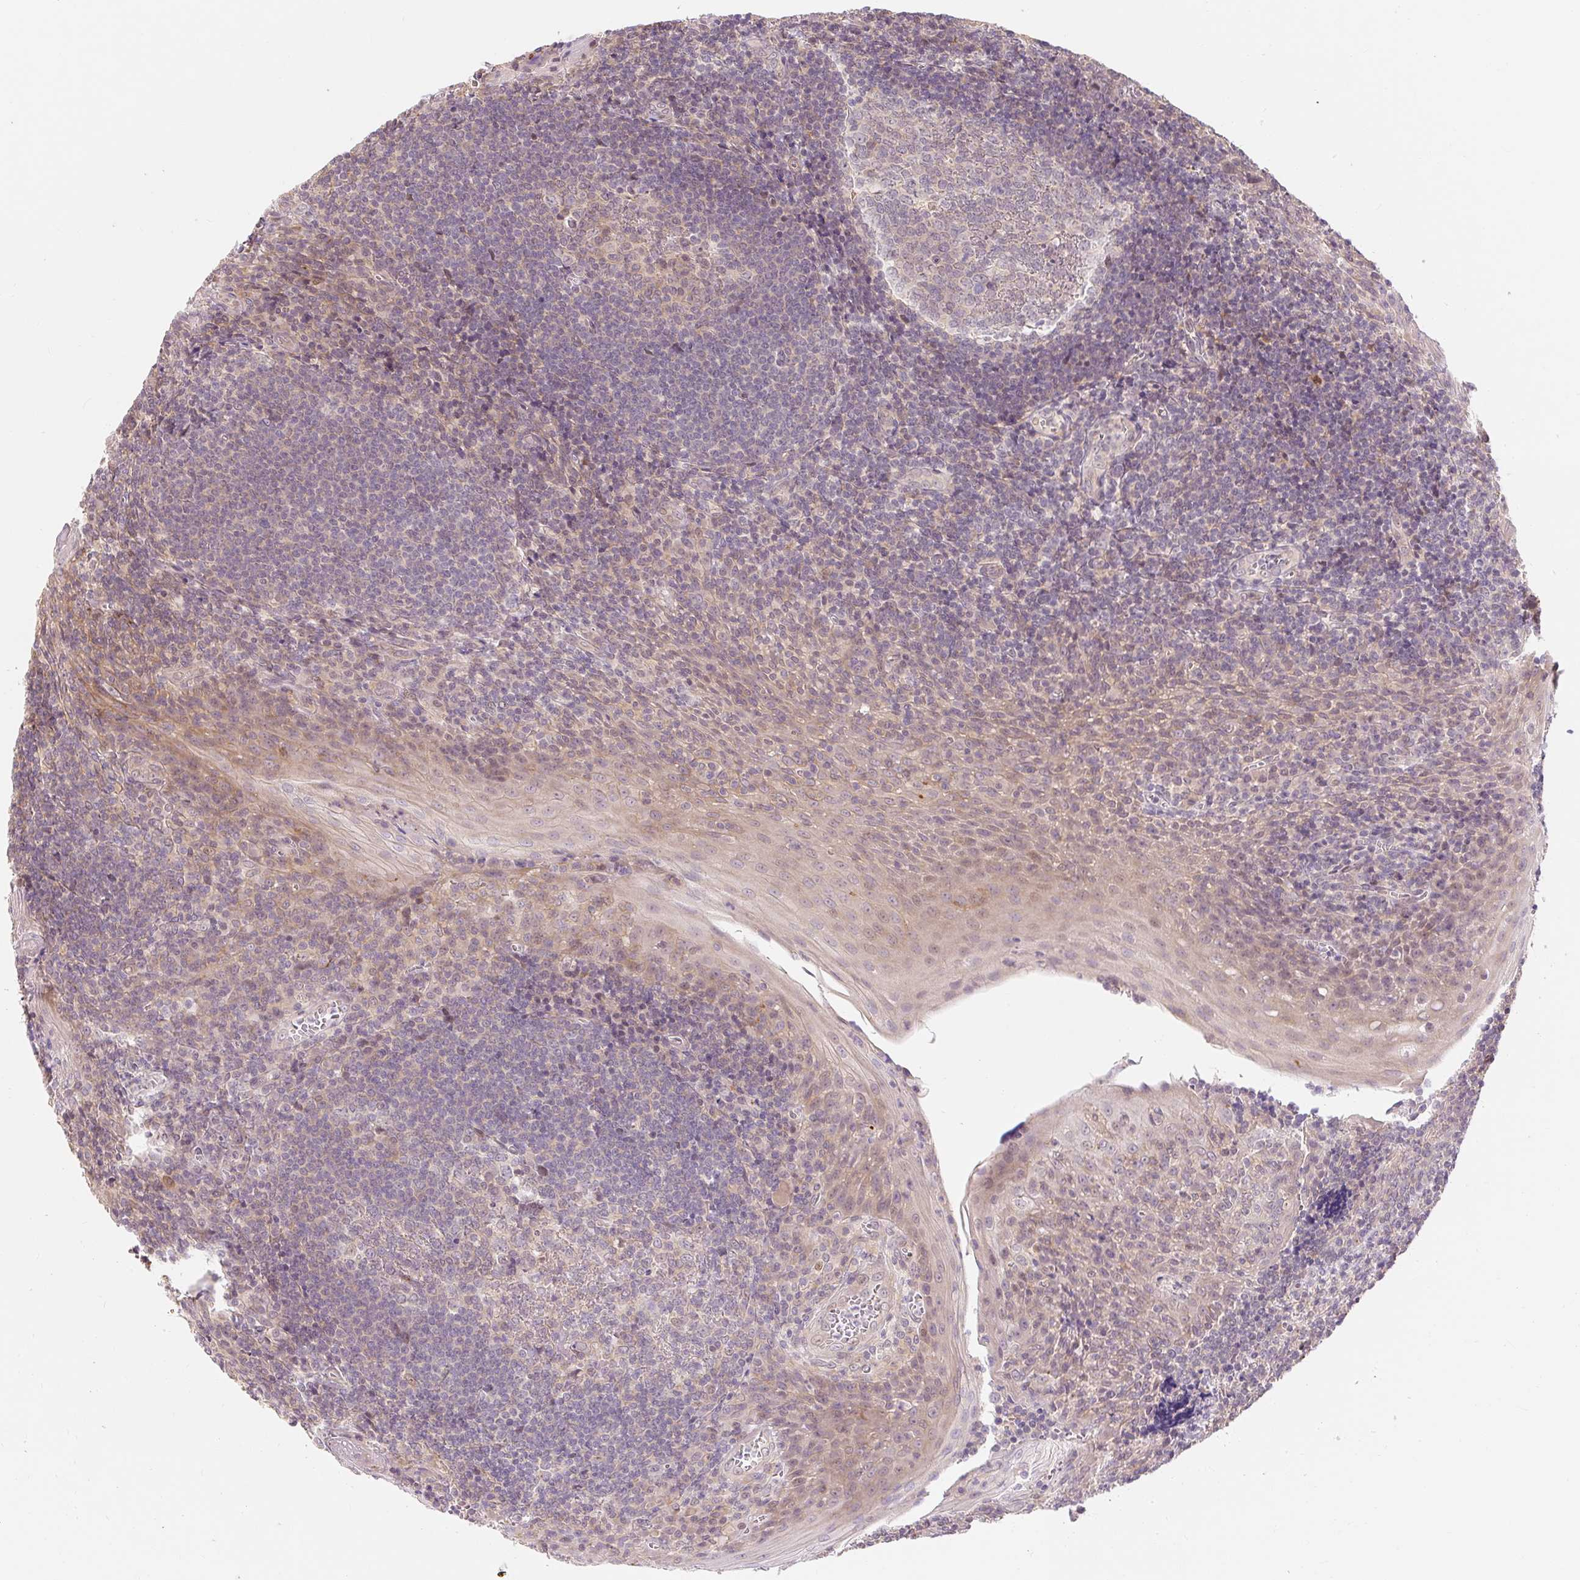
{"staining": {"intensity": "negative", "quantity": "none", "location": "none"}, "tissue": "tonsil", "cell_type": "Germinal center cells", "image_type": "normal", "snomed": [{"axis": "morphology", "description": "Normal tissue, NOS"}, {"axis": "topography", "description": "Tonsil"}], "caption": "The photomicrograph shows no significant expression in germinal center cells of tonsil. The staining is performed using DAB (3,3'-diaminobenzidine) brown chromogen with nuclei counter-stained in using hematoxylin.", "gene": "EMC10", "patient": {"sex": "male", "age": 27}}